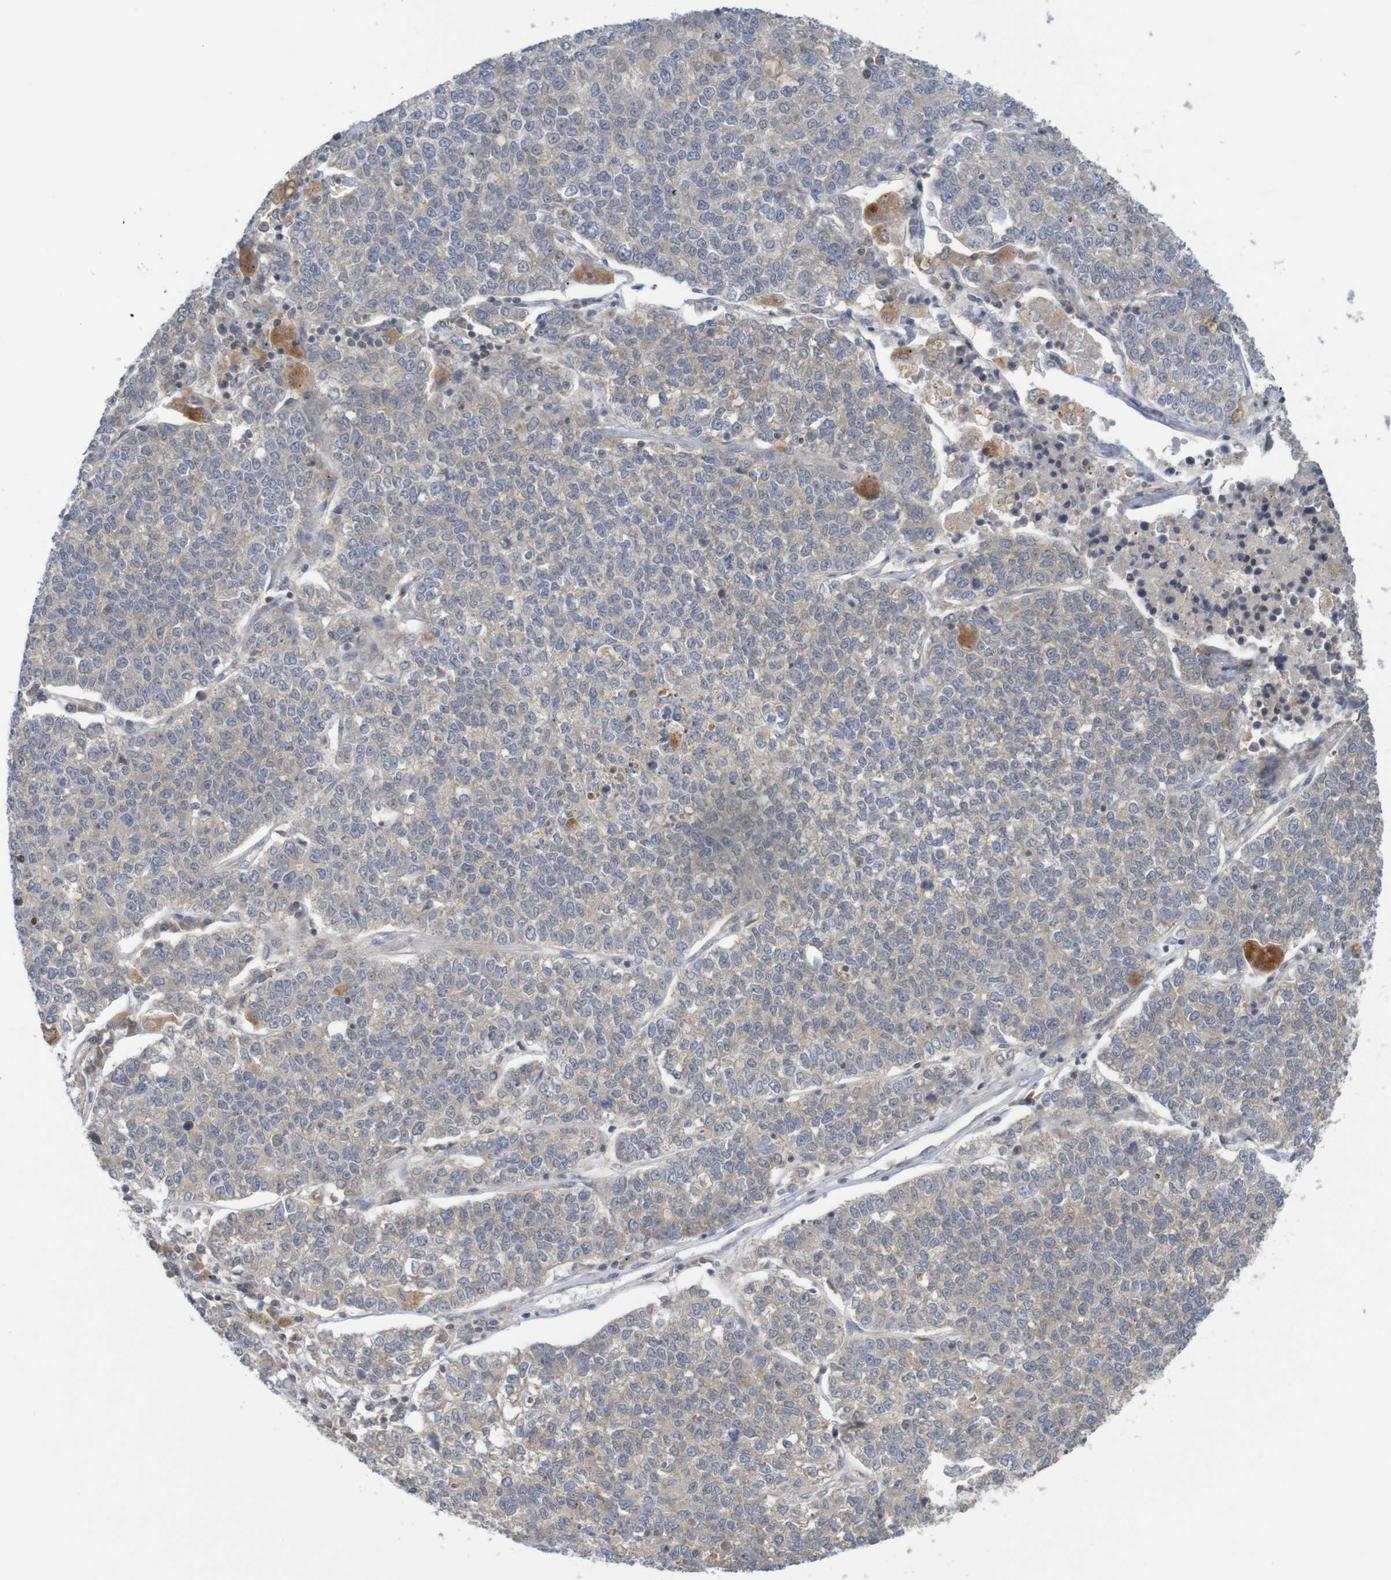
{"staining": {"intensity": "weak", "quantity": "<25%", "location": "cytoplasmic/membranous"}, "tissue": "lung cancer", "cell_type": "Tumor cells", "image_type": "cancer", "snomed": [{"axis": "morphology", "description": "Adenocarcinoma, NOS"}, {"axis": "topography", "description": "Lung"}], "caption": "Lung adenocarcinoma was stained to show a protein in brown. There is no significant staining in tumor cells.", "gene": "ANKK1", "patient": {"sex": "male", "age": 49}}